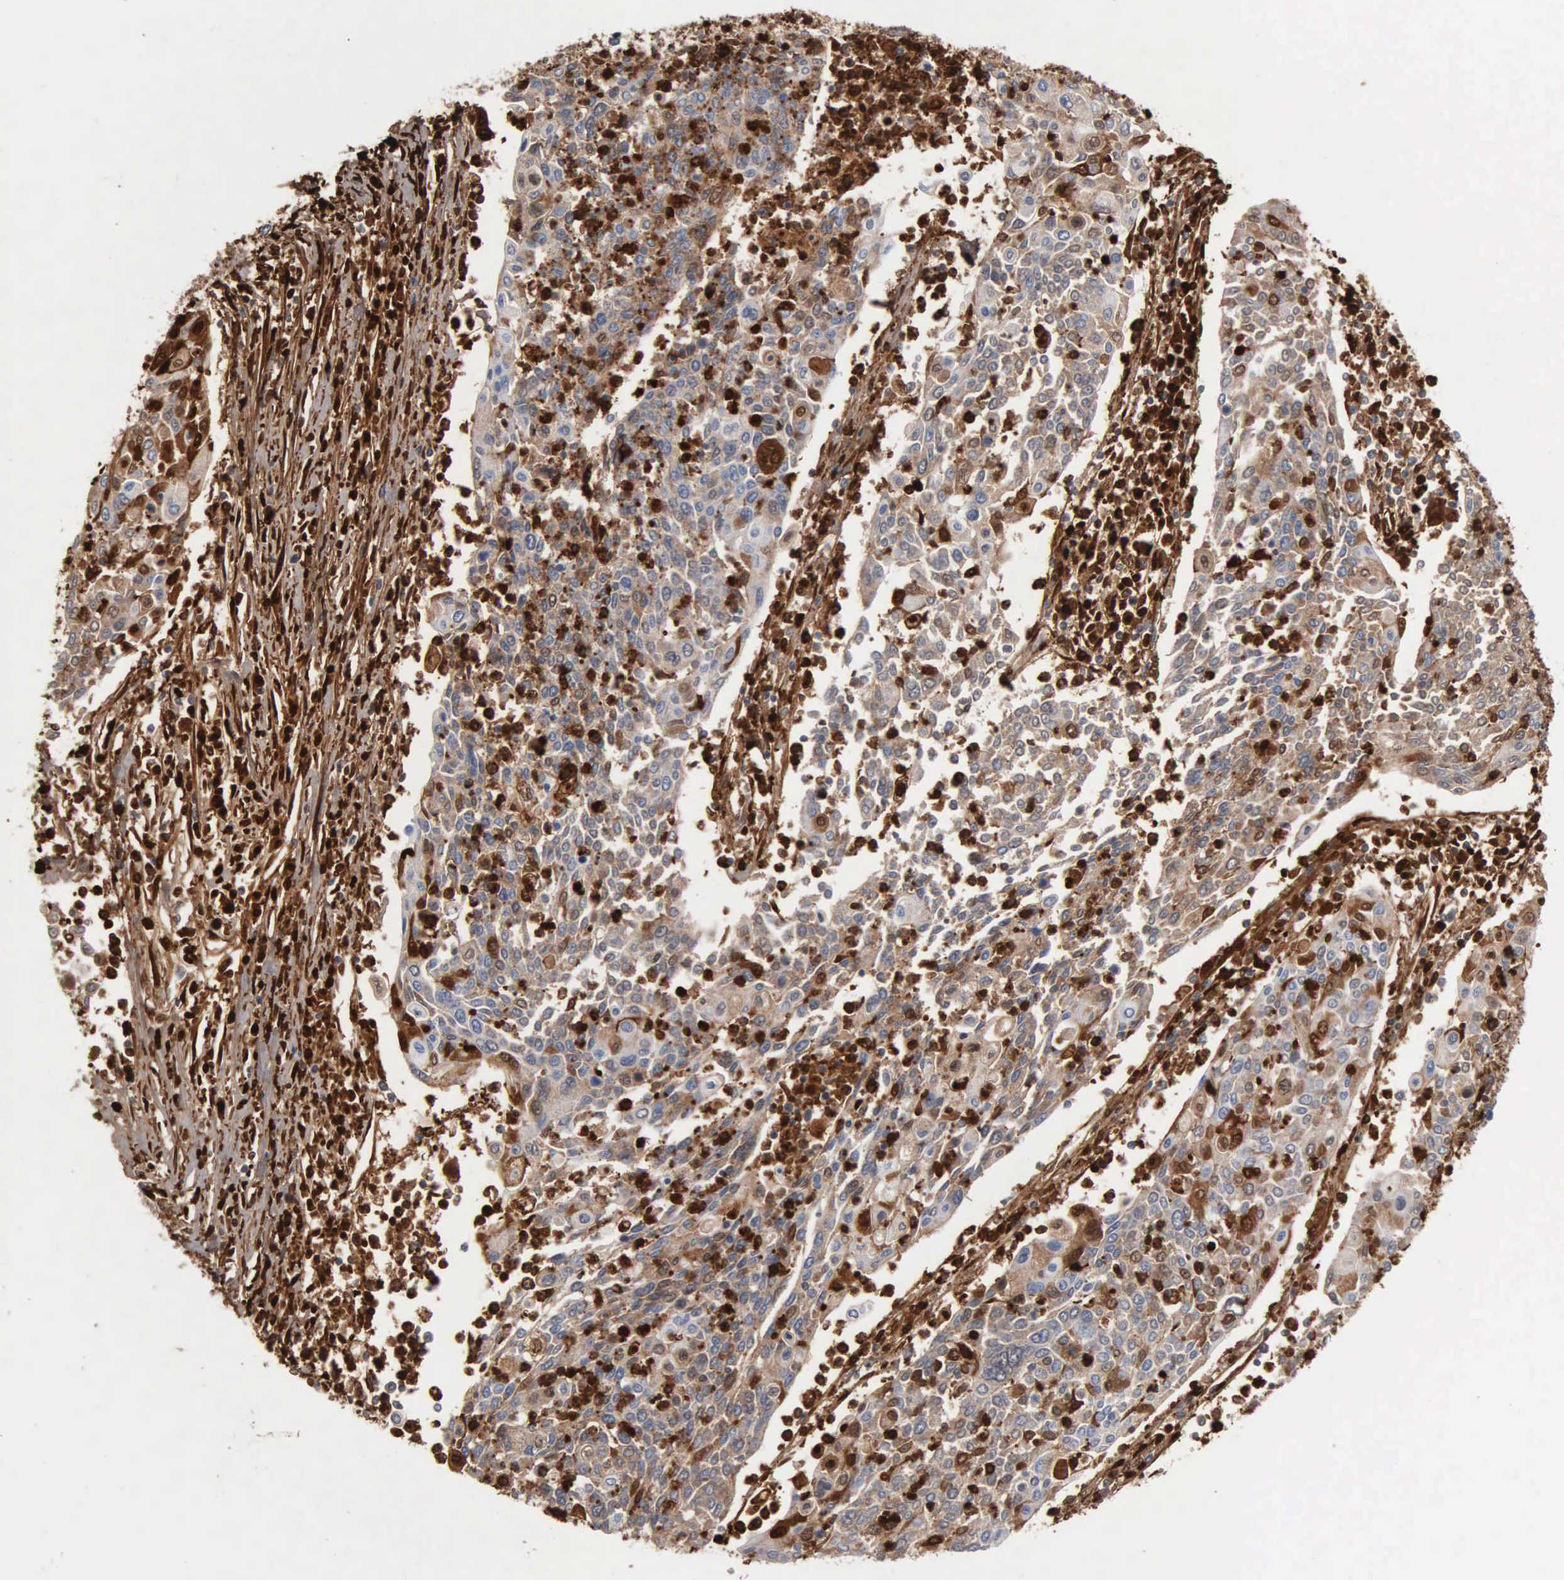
{"staining": {"intensity": "strong", "quantity": ">75%", "location": "cytoplasmic/membranous"}, "tissue": "cervical cancer", "cell_type": "Tumor cells", "image_type": "cancer", "snomed": [{"axis": "morphology", "description": "Squamous cell carcinoma, NOS"}, {"axis": "topography", "description": "Cervix"}], "caption": "Immunohistochemistry photomicrograph of neoplastic tissue: squamous cell carcinoma (cervical) stained using IHC exhibits high levels of strong protein expression localized specifically in the cytoplasmic/membranous of tumor cells, appearing as a cytoplasmic/membranous brown color.", "gene": "FN1", "patient": {"sex": "female", "age": 40}}